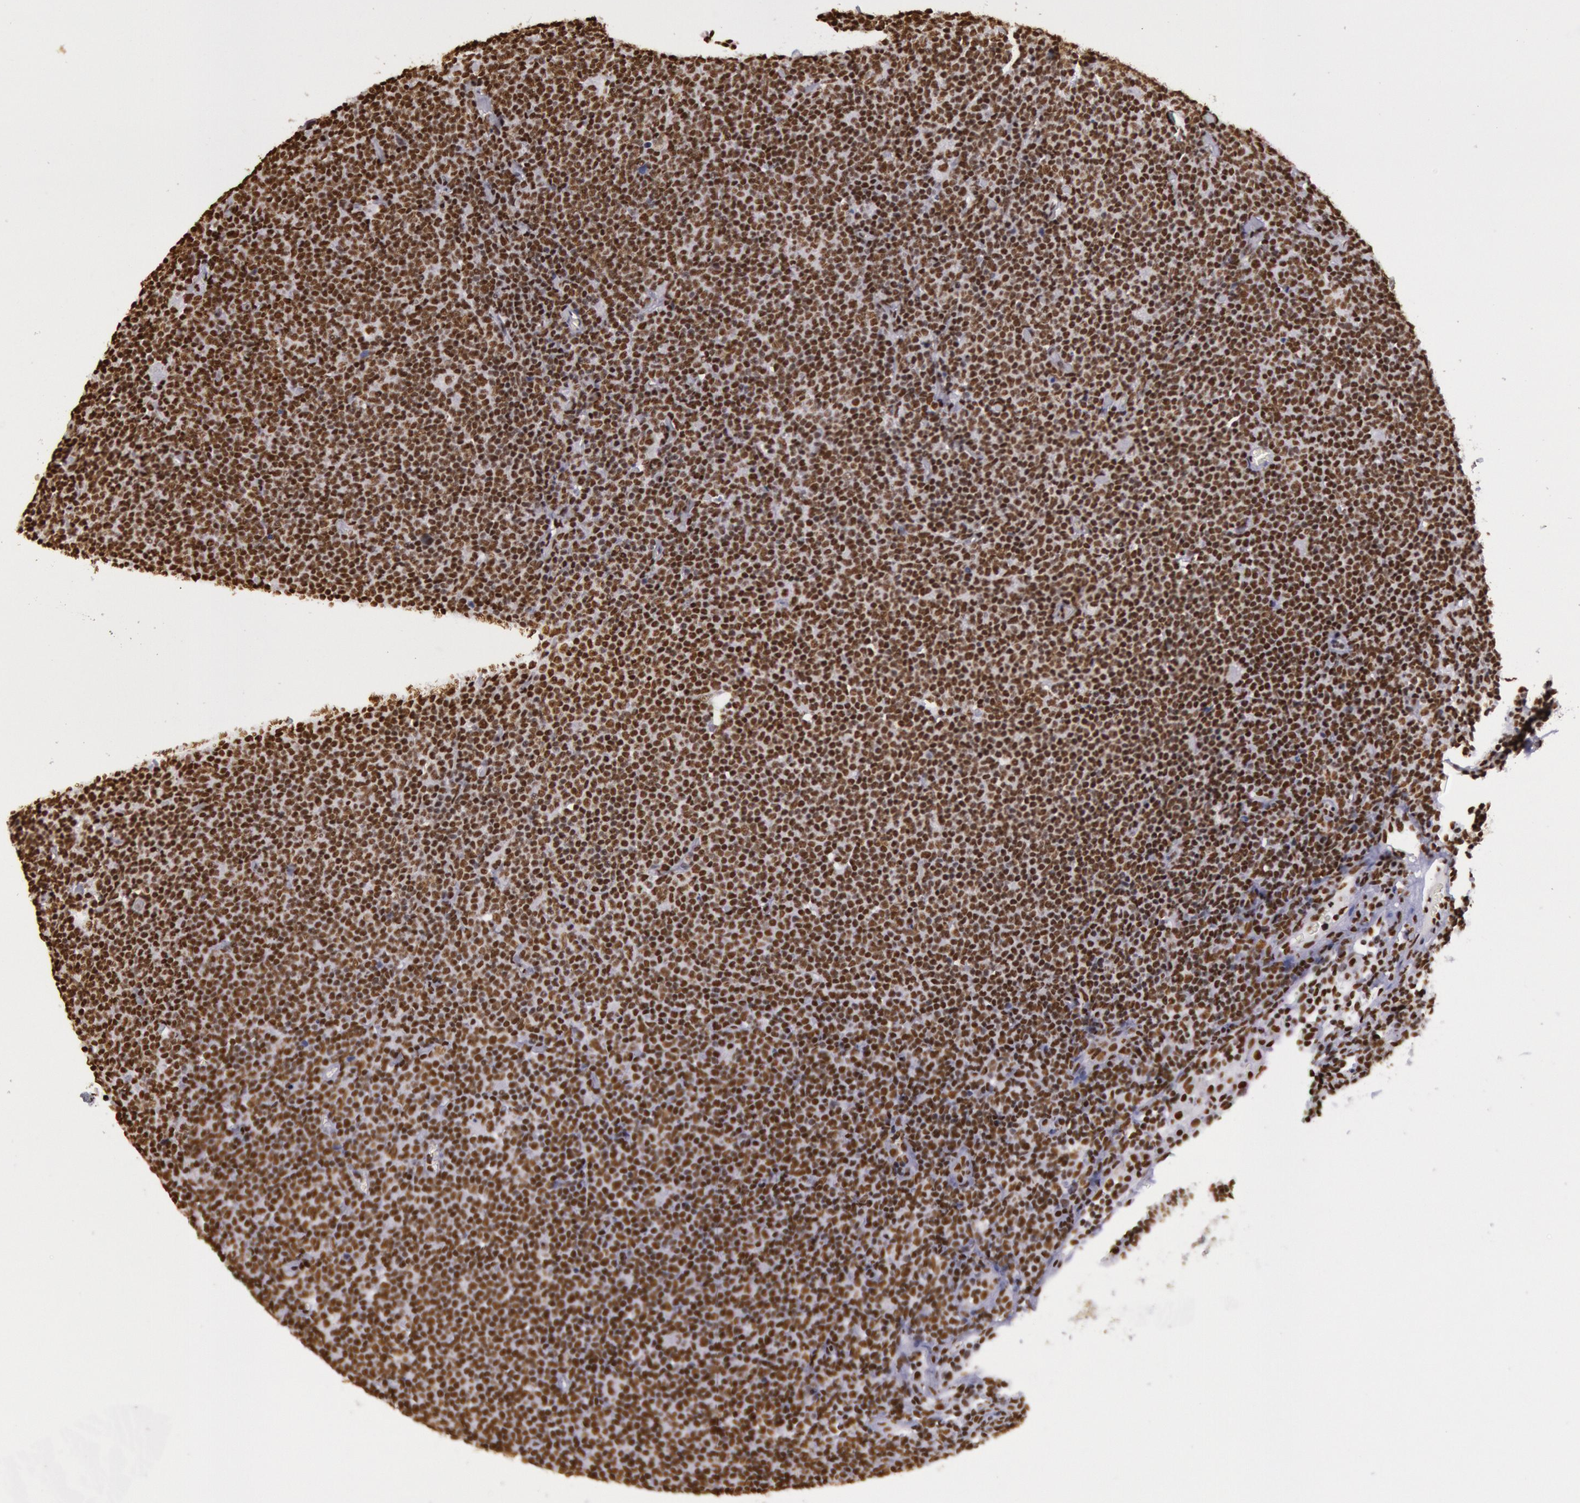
{"staining": {"intensity": "moderate", "quantity": ">75%", "location": "nuclear"}, "tissue": "lymphoma", "cell_type": "Tumor cells", "image_type": "cancer", "snomed": [{"axis": "morphology", "description": "Malignant lymphoma, non-Hodgkin's type, Low grade"}, {"axis": "topography", "description": "Lymph node"}], "caption": "Immunohistochemical staining of human low-grade malignant lymphoma, non-Hodgkin's type reveals moderate nuclear protein expression in approximately >75% of tumor cells. (DAB IHC, brown staining for protein, blue staining for nuclei).", "gene": "HNRNPH2", "patient": {"sex": "male", "age": 65}}